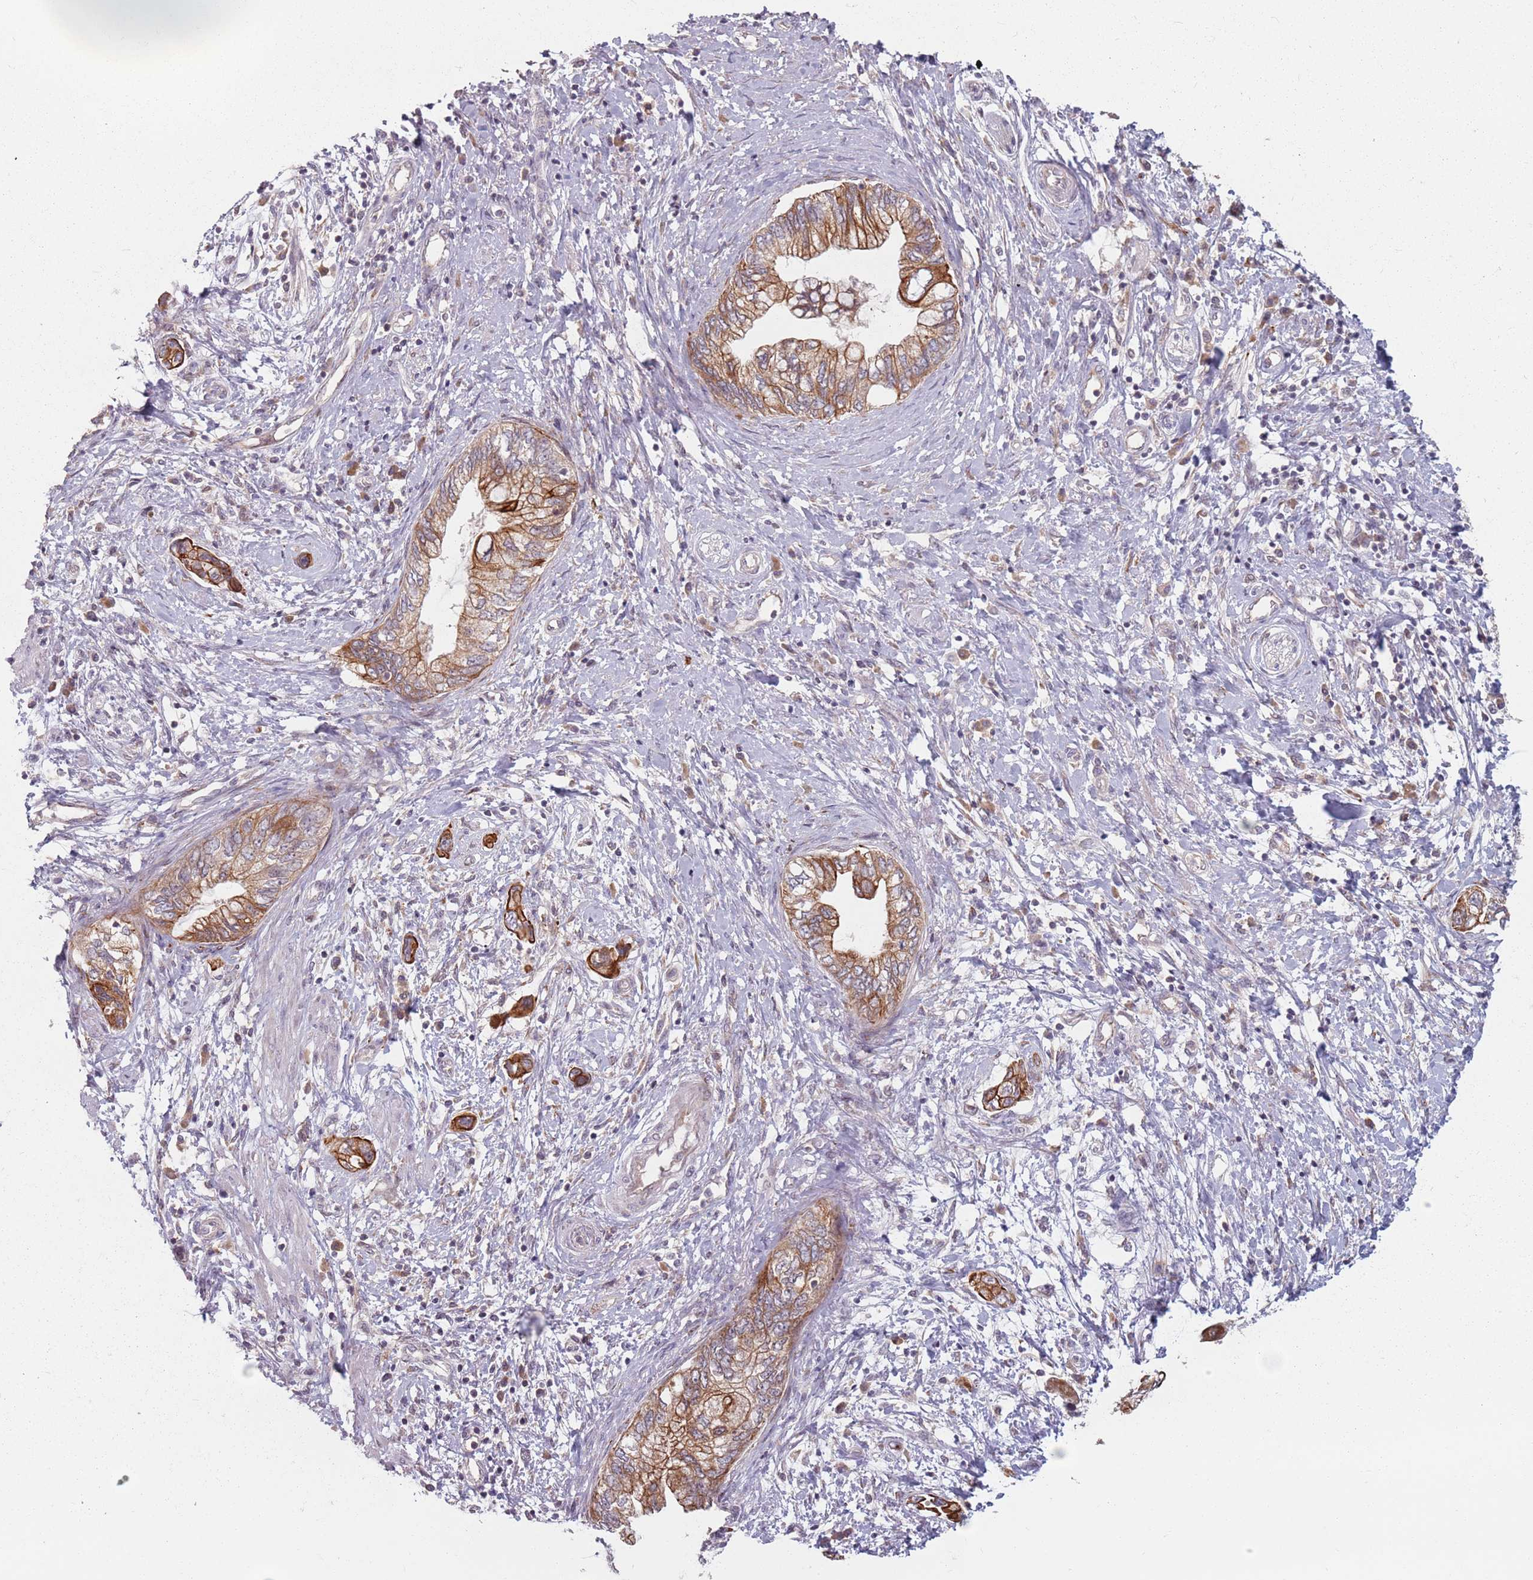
{"staining": {"intensity": "strong", "quantity": "25%-75%", "location": "cytoplasmic/membranous"}, "tissue": "pancreatic cancer", "cell_type": "Tumor cells", "image_type": "cancer", "snomed": [{"axis": "morphology", "description": "Adenocarcinoma, NOS"}, {"axis": "topography", "description": "Pancreas"}], "caption": "An immunohistochemistry (IHC) image of tumor tissue is shown. Protein staining in brown highlights strong cytoplasmic/membranous positivity in pancreatic adenocarcinoma within tumor cells. The protein of interest is shown in brown color, while the nuclei are stained blue.", "gene": "ADAL", "patient": {"sex": "female", "age": 73}}